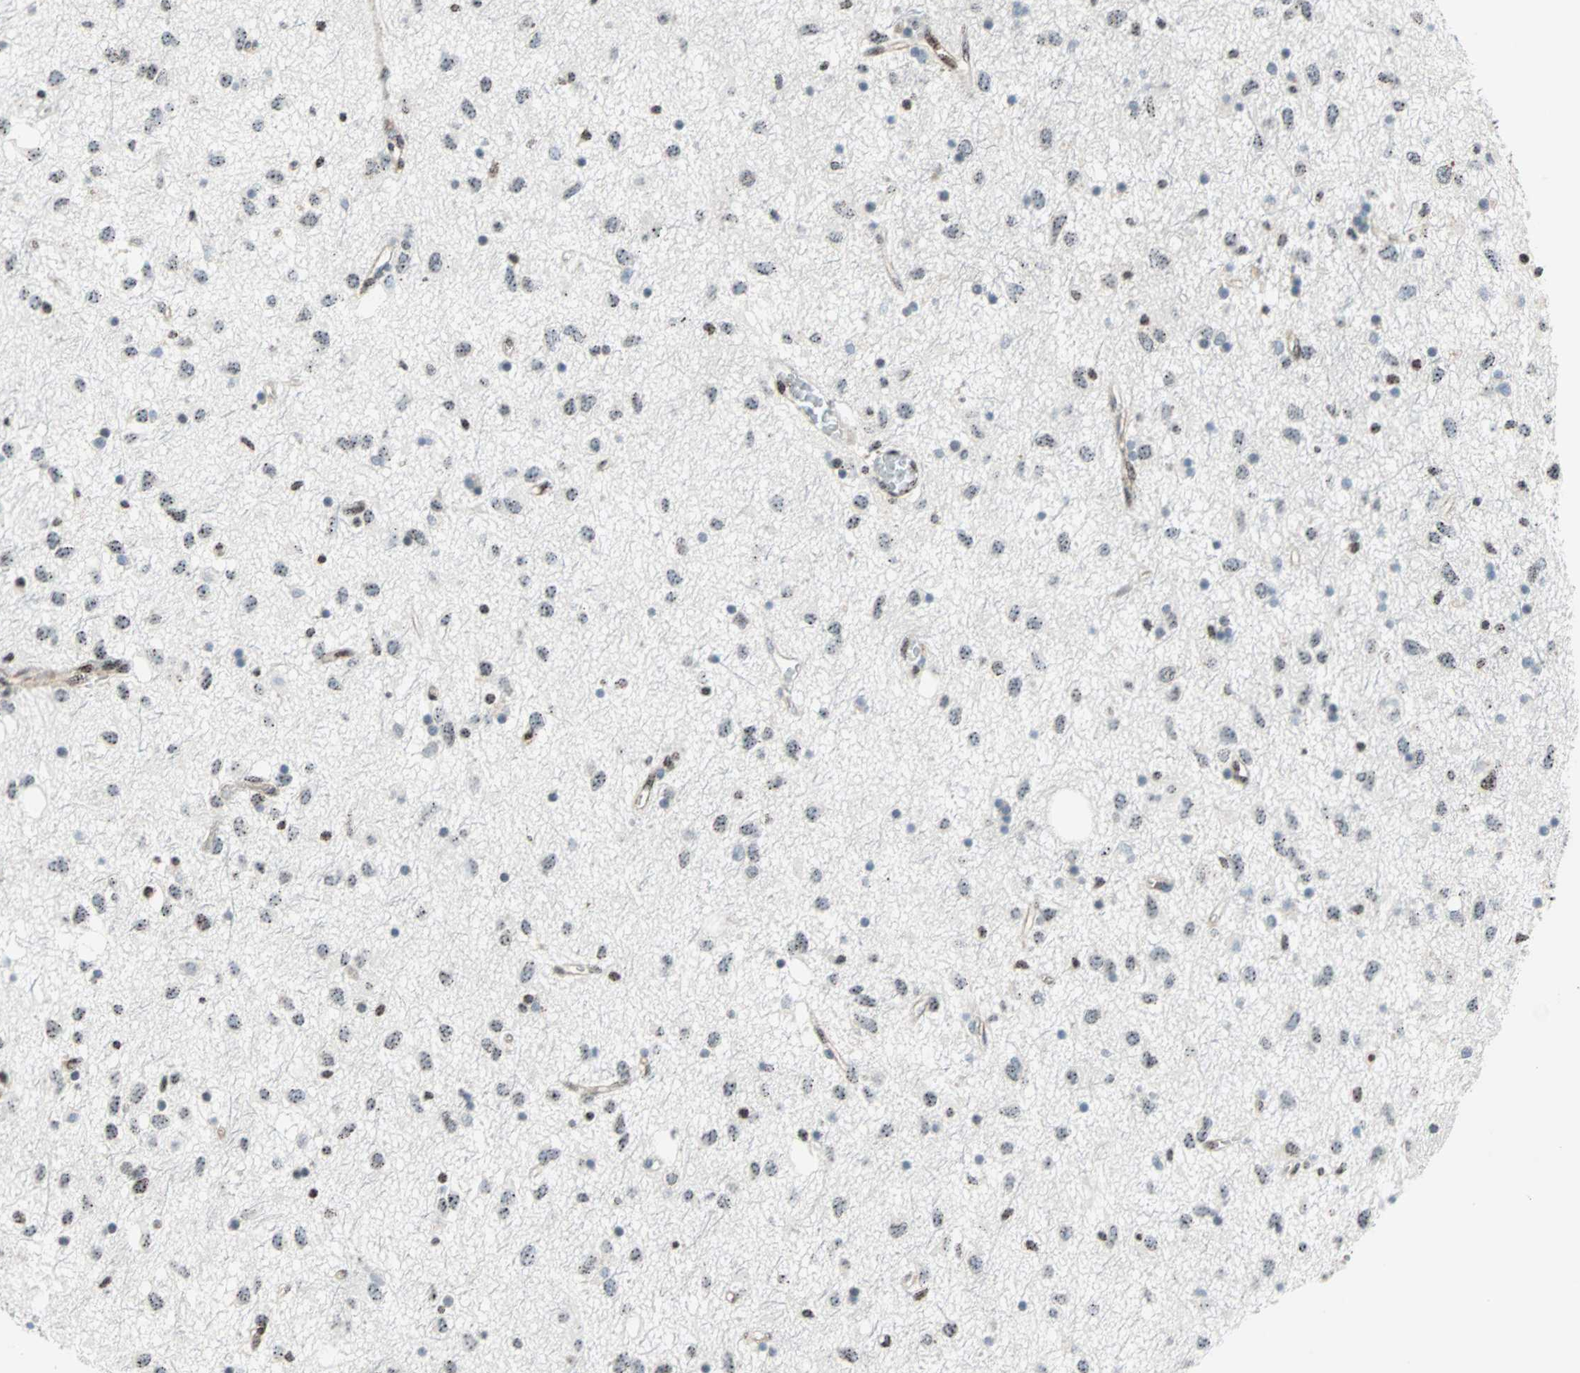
{"staining": {"intensity": "weak", "quantity": ">75%", "location": "nuclear"}, "tissue": "glioma", "cell_type": "Tumor cells", "image_type": "cancer", "snomed": [{"axis": "morphology", "description": "Glioma, malignant, Low grade"}, {"axis": "topography", "description": "Brain"}], "caption": "Brown immunohistochemical staining in glioma exhibits weak nuclear positivity in about >75% of tumor cells. The protein is shown in brown color, while the nuclei are stained blue.", "gene": "CENPA", "patient": {"sex": "male", "age": 77}}